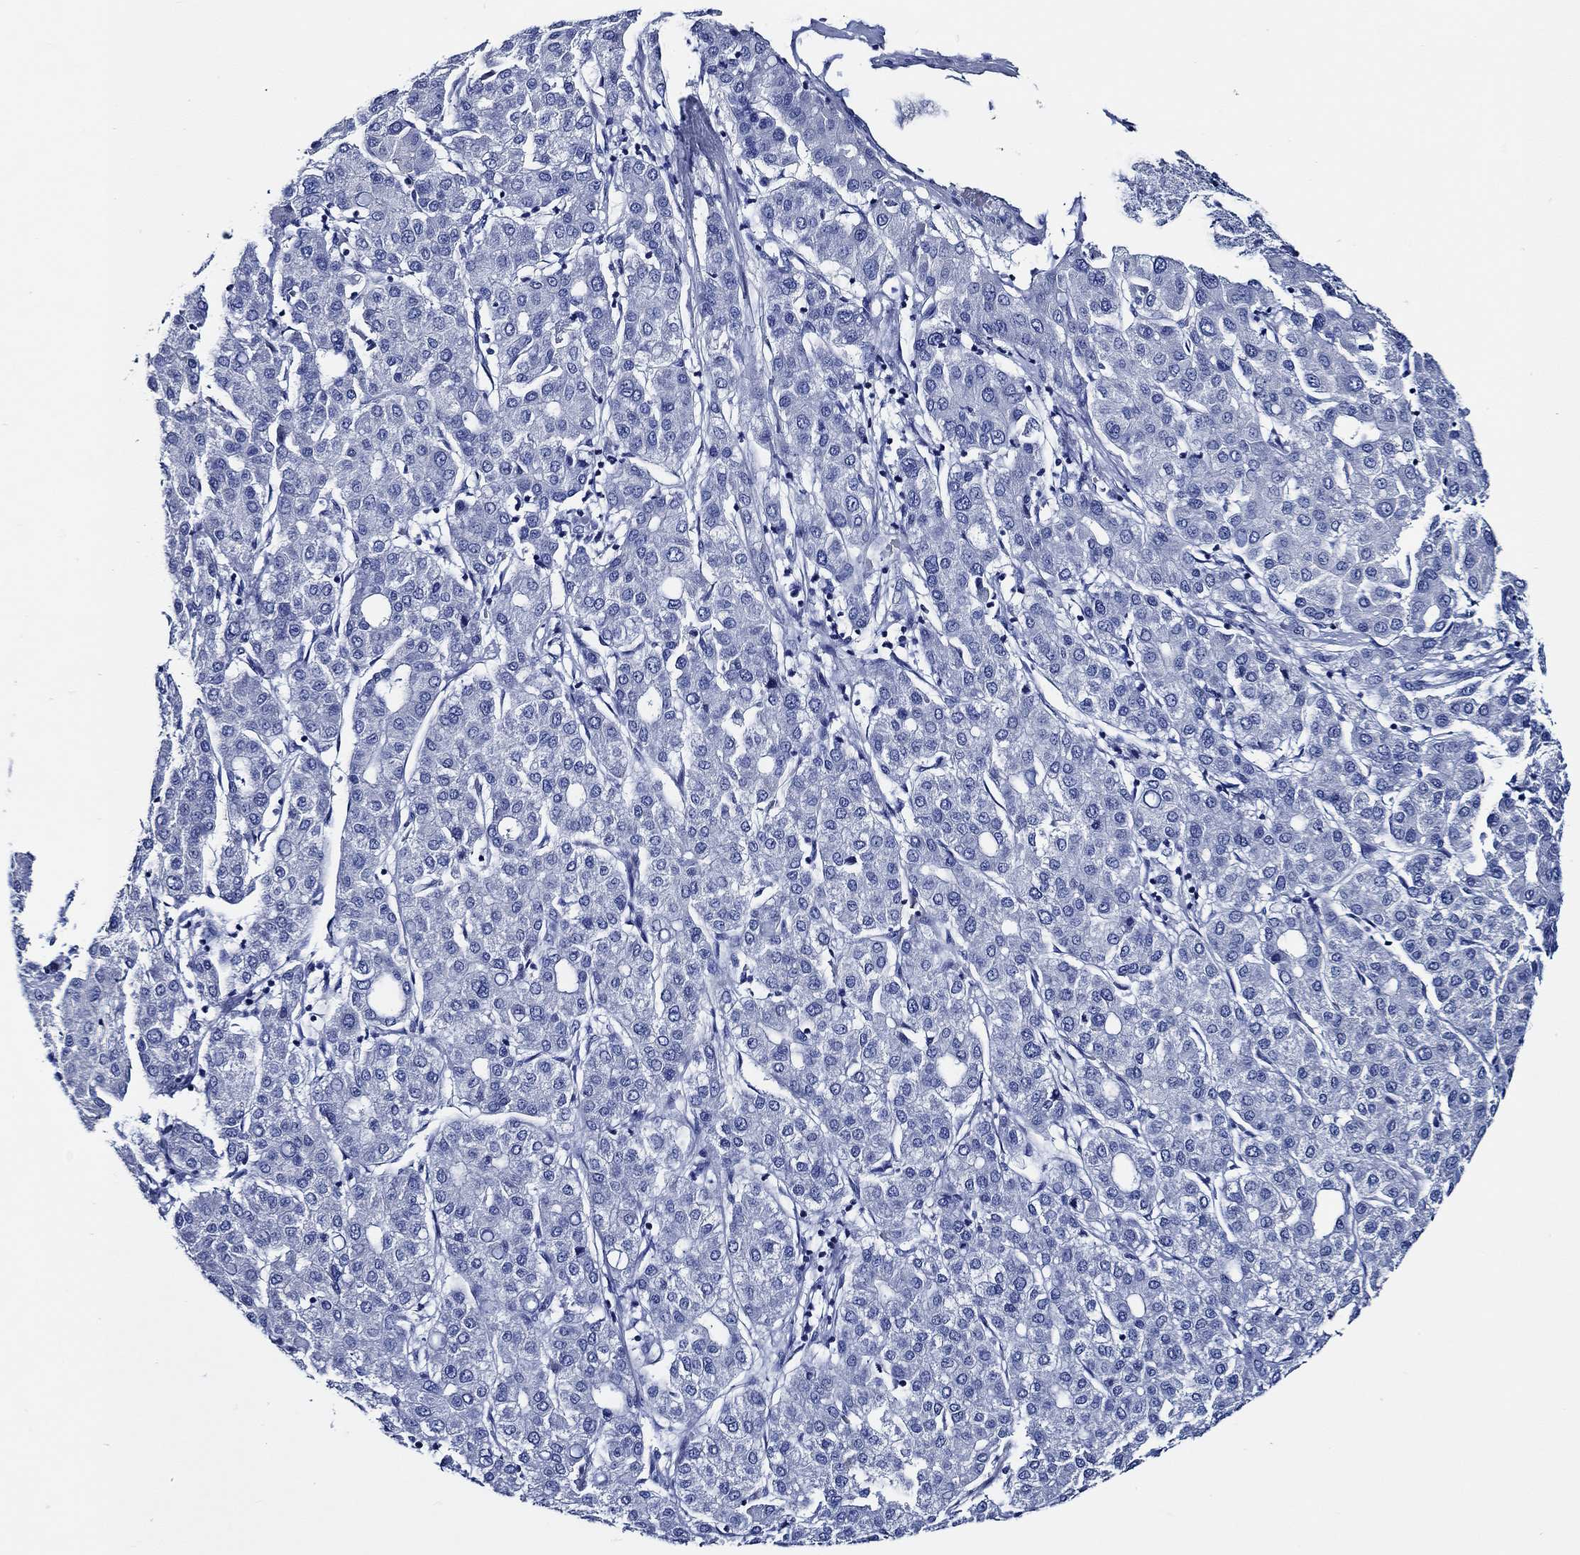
{"staining": {"intensity": "negative", "quantity": "none", "location": "none"}, "tissue": "liver cancer", "cell_type": "Tumor cells", "image_type": "cancer", "snomed": [{"axis": "morphology", "description": "Carcinoma, Hepatocellular, NOS"}, {"axis": "topography", "description": "Liver"}], "caption": "This is a photomicrograph of immunohistochemistry (IHC) staining of liver cancer (hepatocellular carcinoma), which shows no expression in tumor cells. Nuclei are stained in blue.", "gene": "WDR62", "patient": {"sex": "male", "age": 65}}